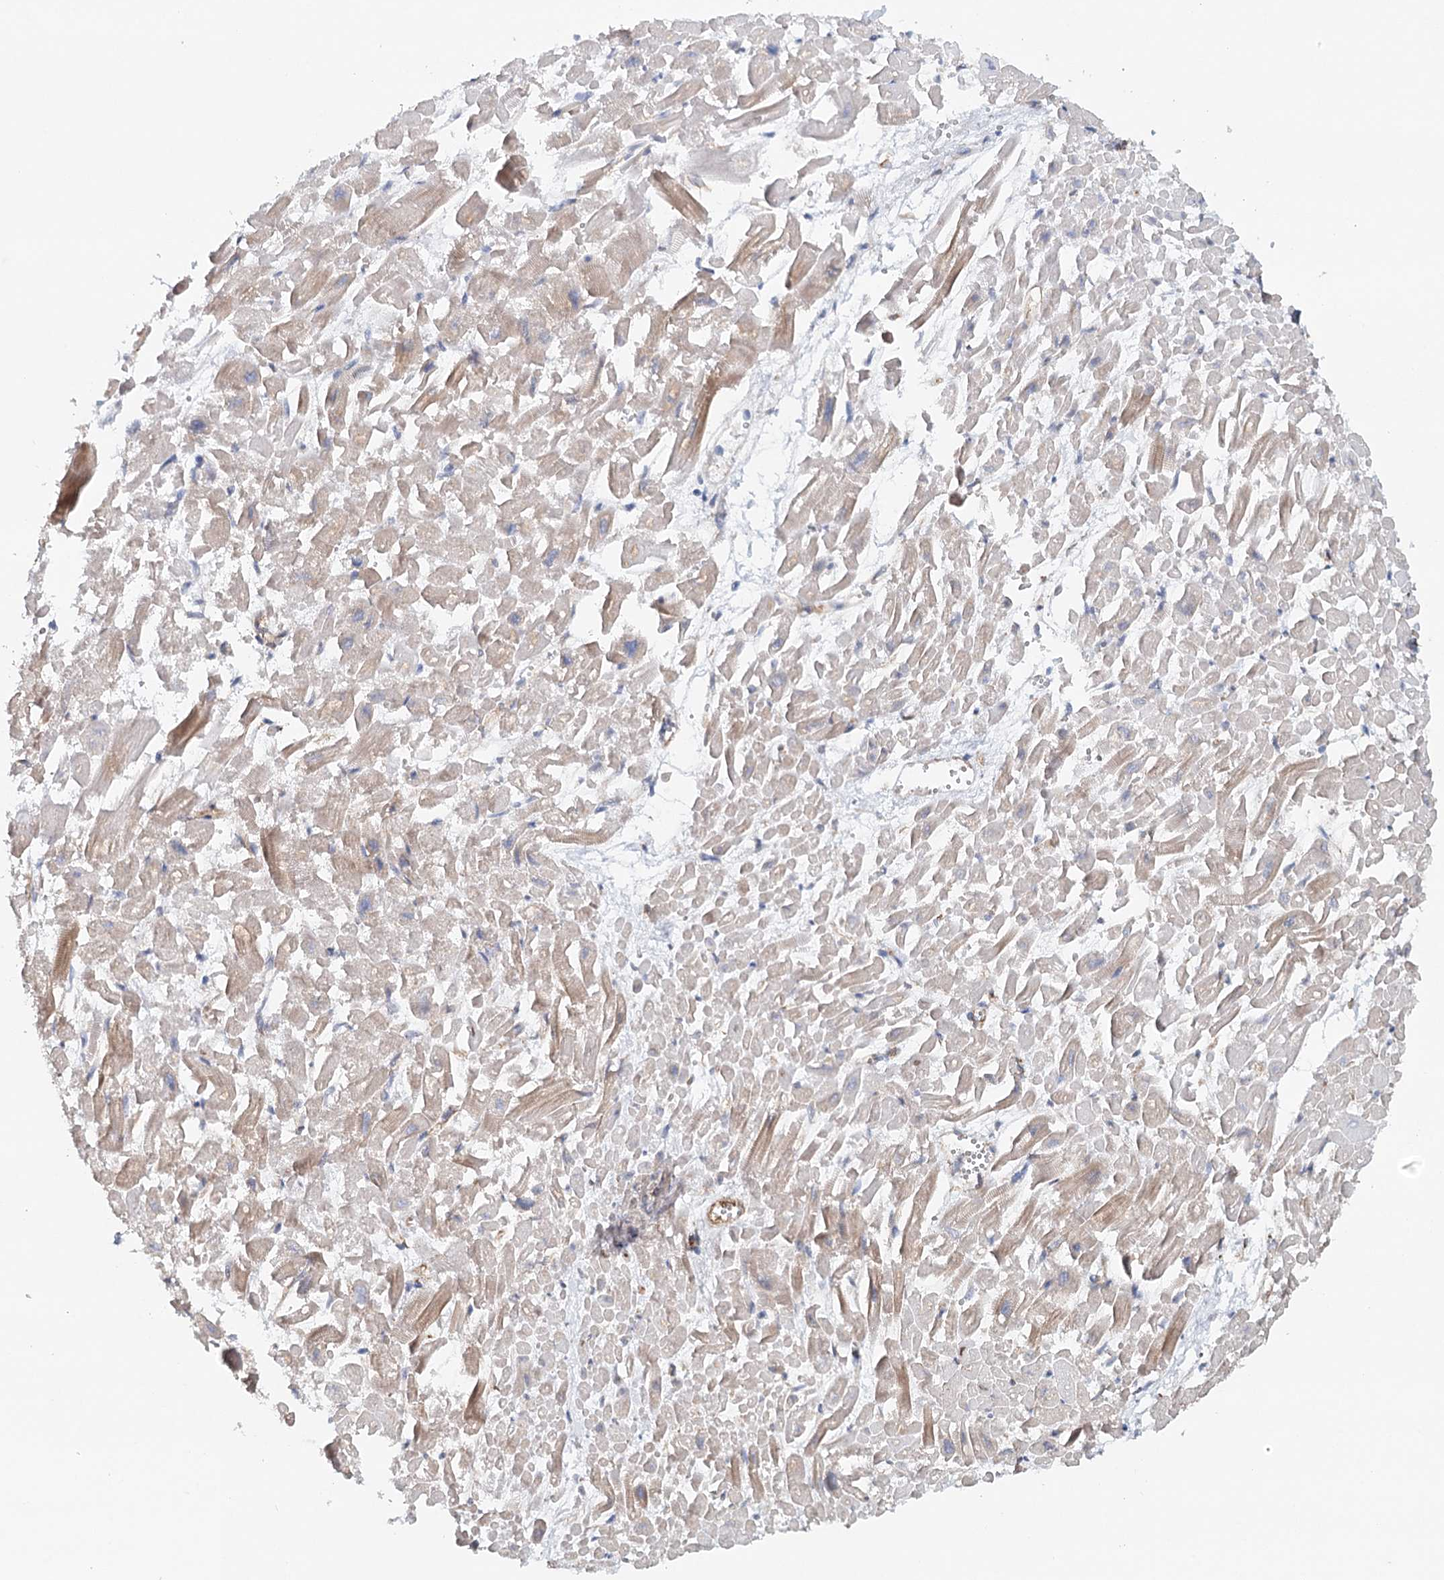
{"staining": {"intensity": "moderate", "quantity": "25%-75%", "location": "cytoplasmic/membranous"}, "tissue": "heart muscle", "cell_type": "Cardiomyocytes", "image_type": "normal", "snomed": [{"axis": "morphology", "description": "Normal tissue, NOS"}, {"axis": "topography", "description": "Heart"}], "caption": "A brown stain highlights moderate cytoplasmic/membranous positivity of a protein in cardiomyocytes of normal human heart muscle.", "gene": "SYNPO", "patient": {"sex": "male", "age": 54}}